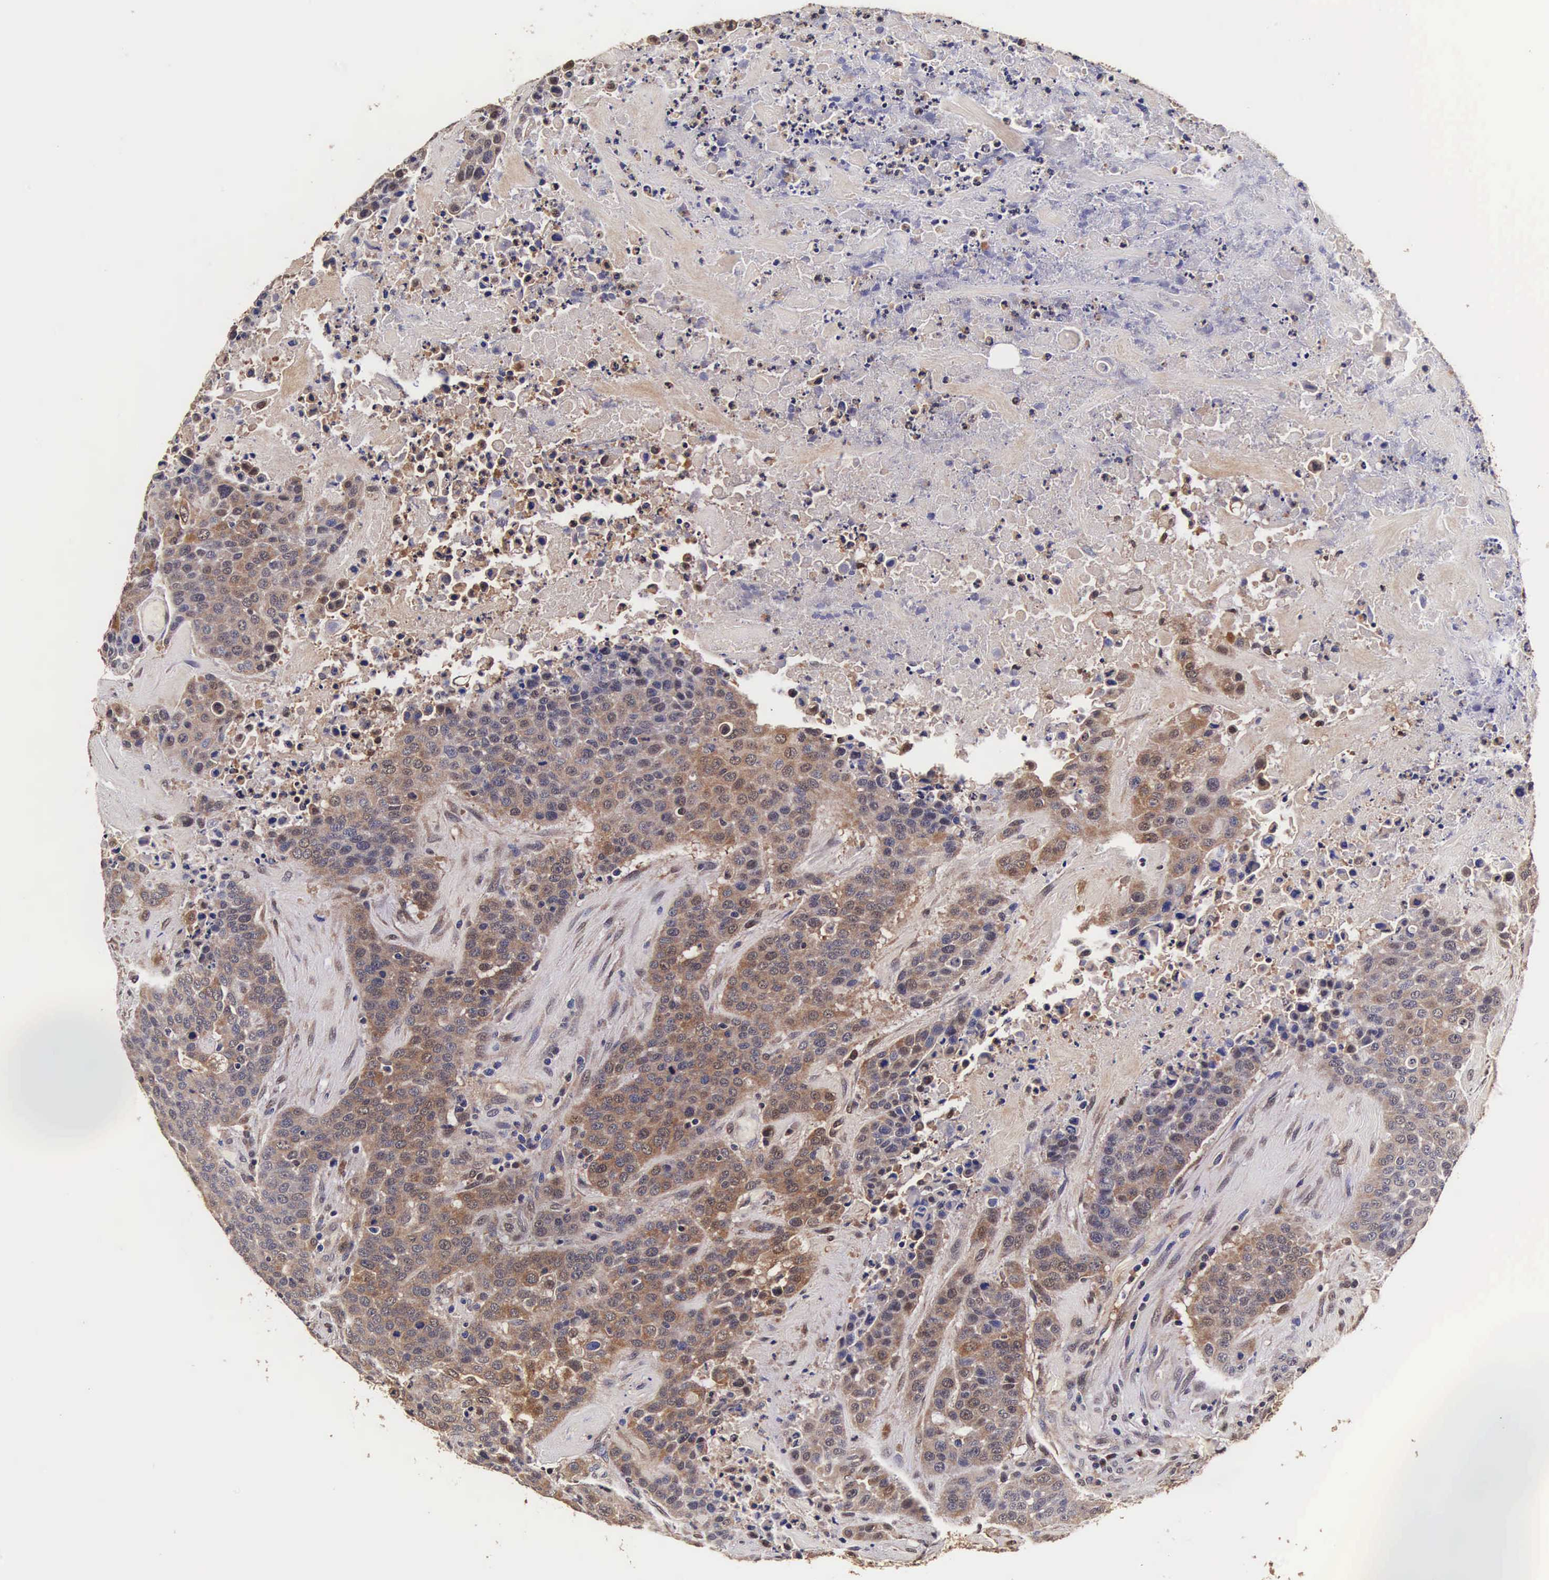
{"staining": {"intensity": "moderate", "quantity": "25%-75%", "location": "cytoplasmic/membranous,nuclear"}, "tissue": "urothelial cancer", "cell_type": "Tumor cells", "image_type": "cancer", "snomed": [{"axis": "morphology", "description": "Urothelial carcinoma, High grade"}, {"axis": "topography", "description": "Urinary bladder"}], "caption": "Protein expression analysis of urothelial cancer displays moderate cytoplasmic/membranous and nuclear positivity in about 25%-75% of tumor cells.", "gene": "TECPR2", "patient": {"sex": "male", "age": 74}}